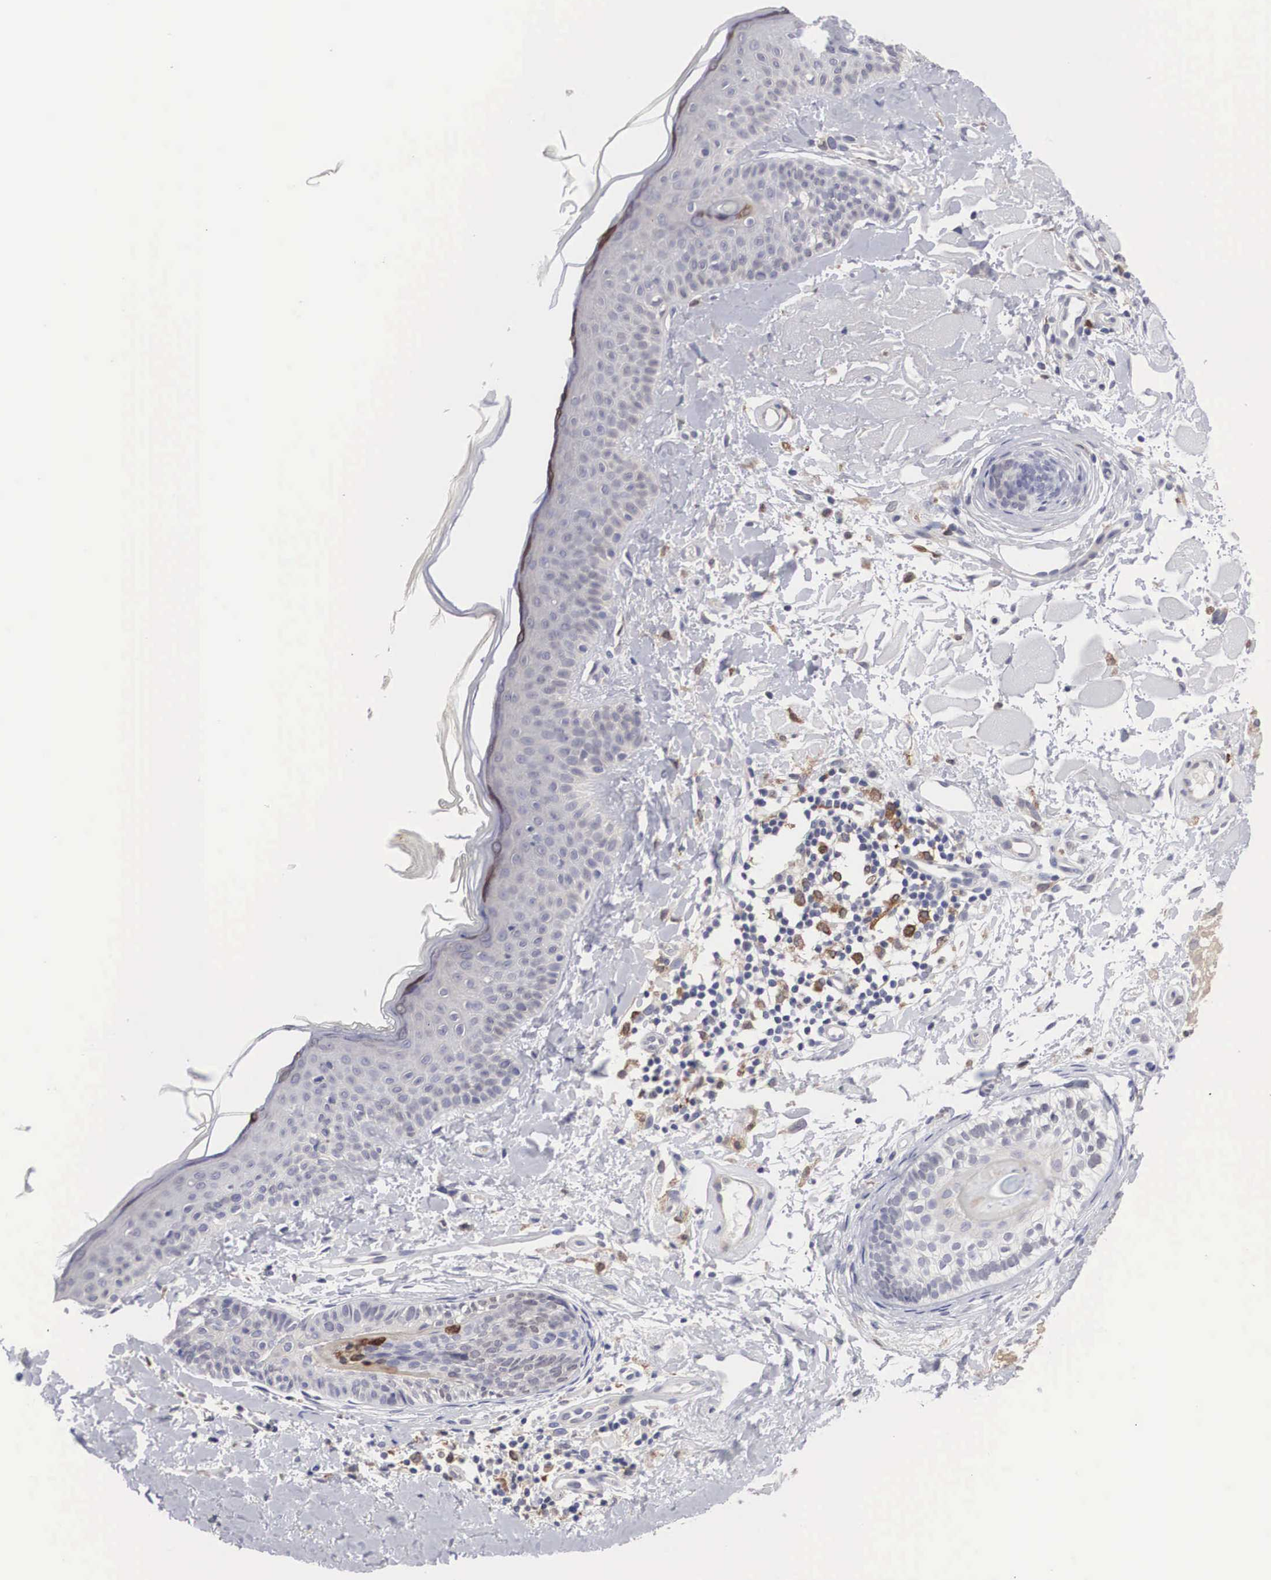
{"staining": {"intensity": "moderate", "quantity": "25%-75%", "location": "cytoplasmic/membranous"}, "tissue": "skin", "cell_type": "Fibroblasts", "image_type": "normal", "snomed": [{"axis": "morphology", "description": "Normal tissue, NOS"}, {"axis": "topography", "description": "Skin"}], "caption": "Immunohistochemical staining of unremarkable skin shows moderate cytoplasmic/membranous protein staining in approximately 25%-75% of fibroblasts. The staining is performed using DAB brown chromogen to label protein expression. The nuclei are counter-stained blue using hematoxylin.", "gene": "HMOX1", "patient": {"sex": "male", "age": 86}}